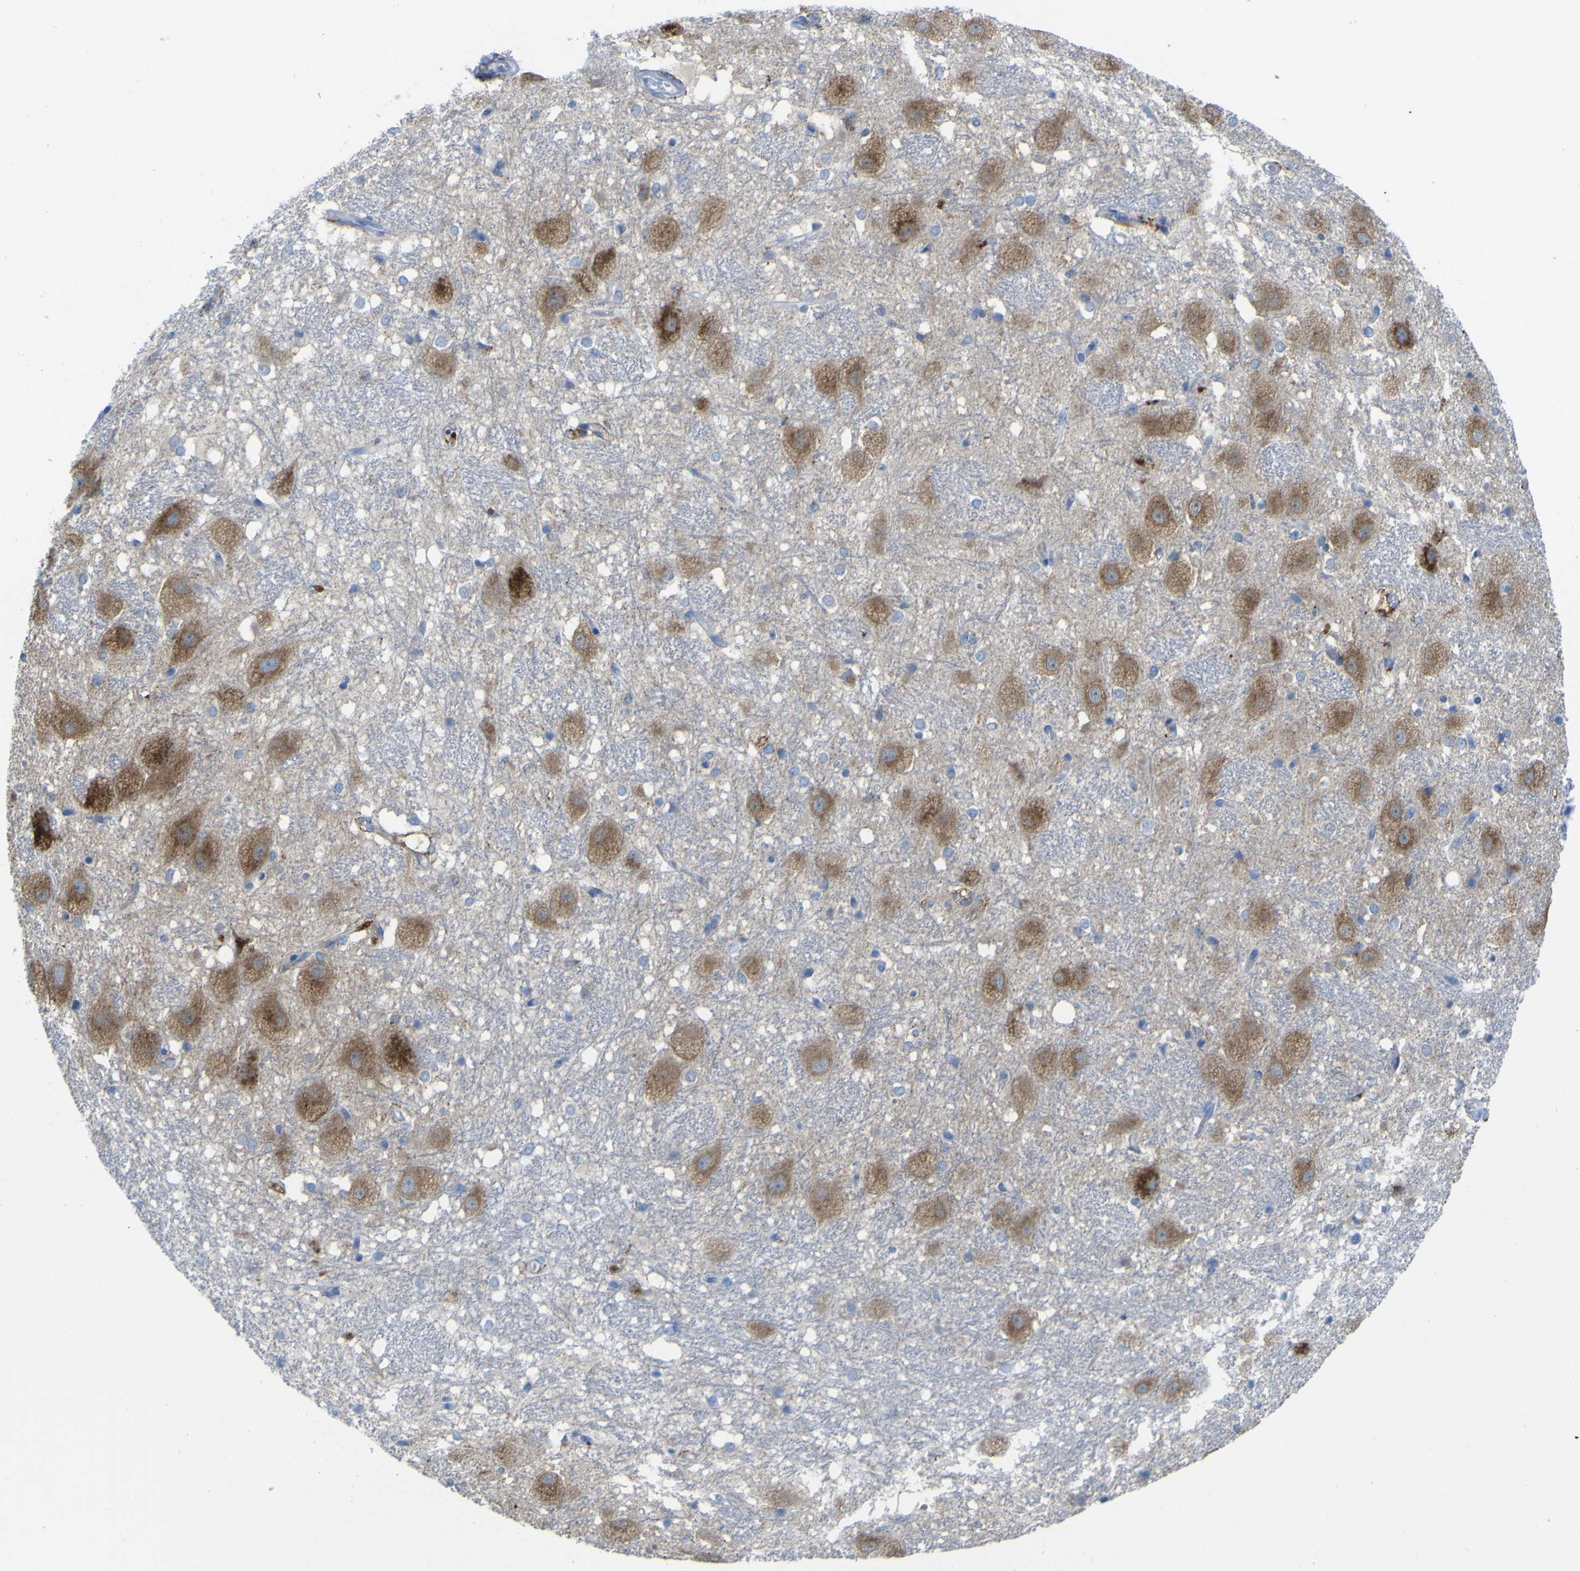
{"staining": {"intensity": "negative", "quantity": "none", "location": "none"}, "tissue": "hippocampus", "cell_type": "Glial cells", "image_type": "normal", "snomed": [{"axis": "morphology", "description": "Normal tissue, NOS"}, {"axis": "topography", "description": "Hippocampus"}], "caption": "Glial cells are negative for protein expression in benign human hippocampus. (DAB immunohistochemistry visualized using brightfield microscopy, high magnification).", "gene": "PLD3", "patient": {"sex": "female", "age": 19}}